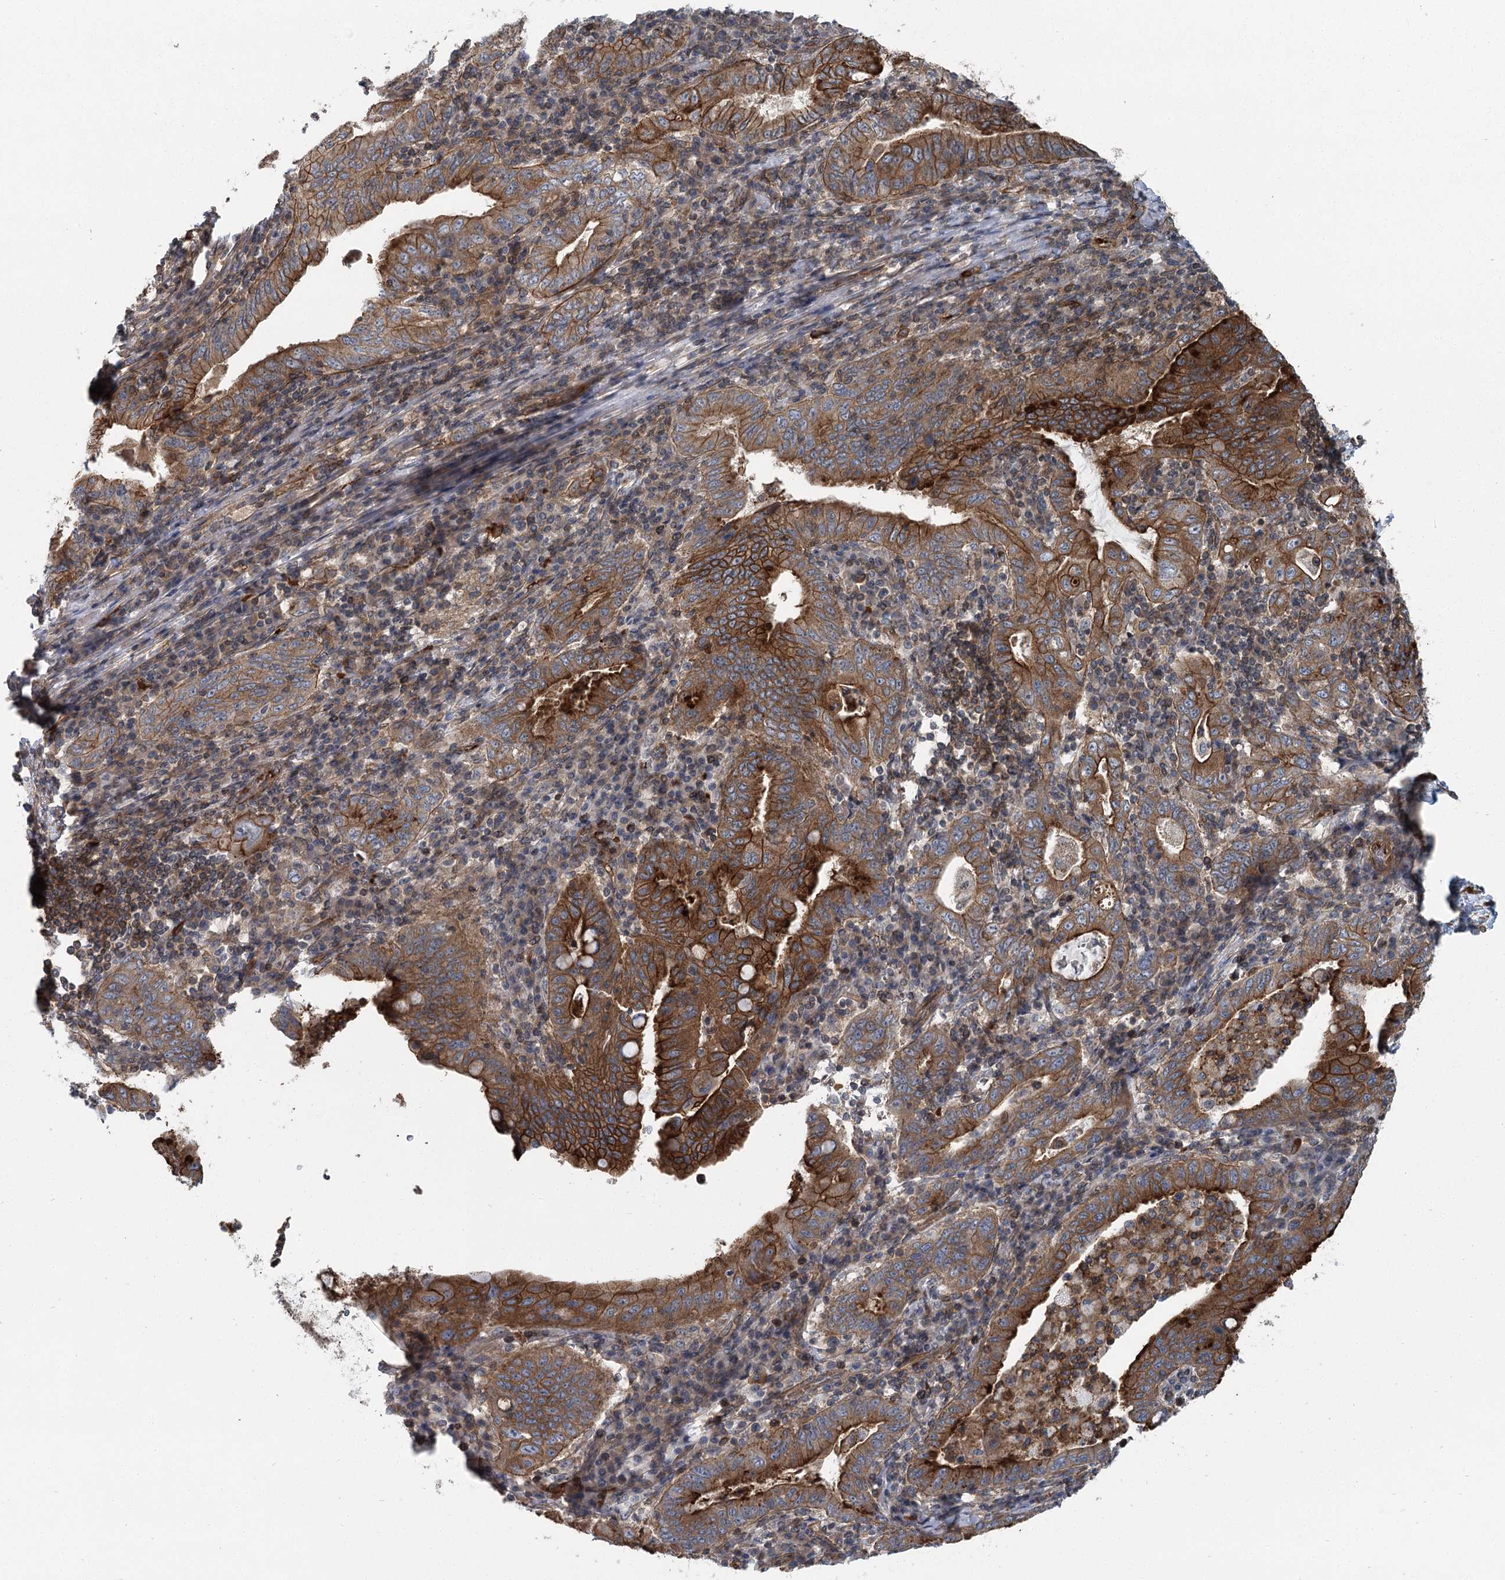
{"staining": {"intensity": "strong", "quantity": ">75%", "location": "cytoplasmic/membranous"}, "tissue": "stomach cancer", "cell_type": "Tumor cells", "image_type": "cancer", "snomed": [{"axis": "morphology", "description": "Normal tissue, NOS"}, {"axis": "morphology", "description": "Adenocarcinoma, NOS"}, {"axis": "topography", "description": "Esophagus"}, {"axis": "topography", "description": "Stomach, upper"}, {"axis": "topography", "description": "Peripheral nerve tissue"}], "caption": "A high amount of strong cytoplasmic/membranous positivity is present in about >75% of tumor cells in adenocarcinoma (stomach) tissue. Ihc stains the protein of interest in brown and the nuclei are stained blue.", "gene": "IQSEC1", "patient": {"sex": "male", "age": 62}}